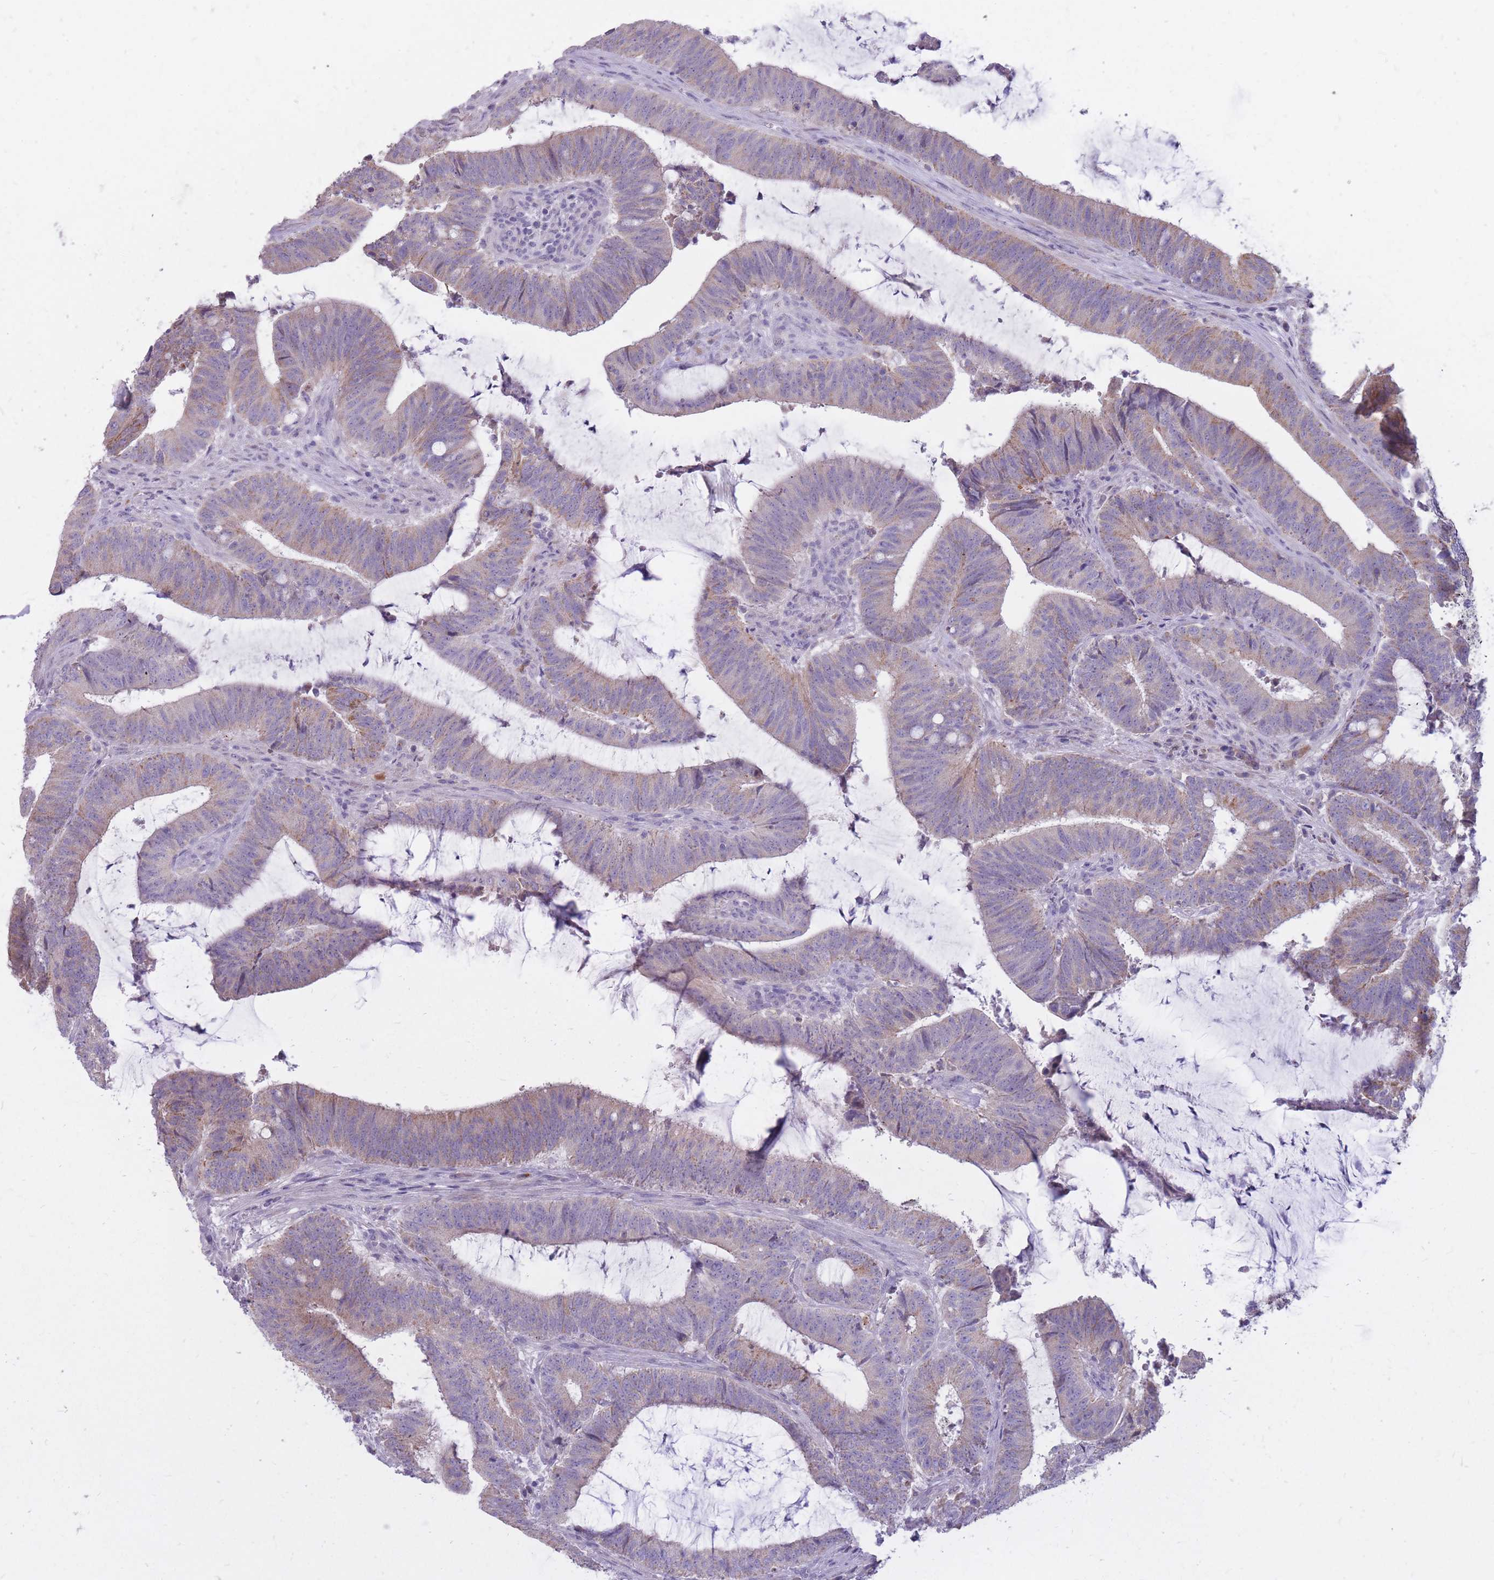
{"staining": {"intensity": "weak", "quantity": "25%-75%", "location": "cytoplasmic/membranous"}, "tissue": "colorectal cancer", "cell_type": "Tumor cells", "image_type": "cancer", "snomed": [{"axis": "morphology", "description": "Adenocarcinoma, NOS"}, {"axis": "topography", "description": "Colon"}], "caption": "IHC micrograph of neoplastic tissue: colorectal adenocarcinoma stained using IHC shows low levels of weak protein expression localized specifically in the cytoplasmic/membranous of tumor cells, appearing as a cytoplasmic/membranous brown color.", "gene": "RNF170", "patient": {"sex": "female", "age": 43}}